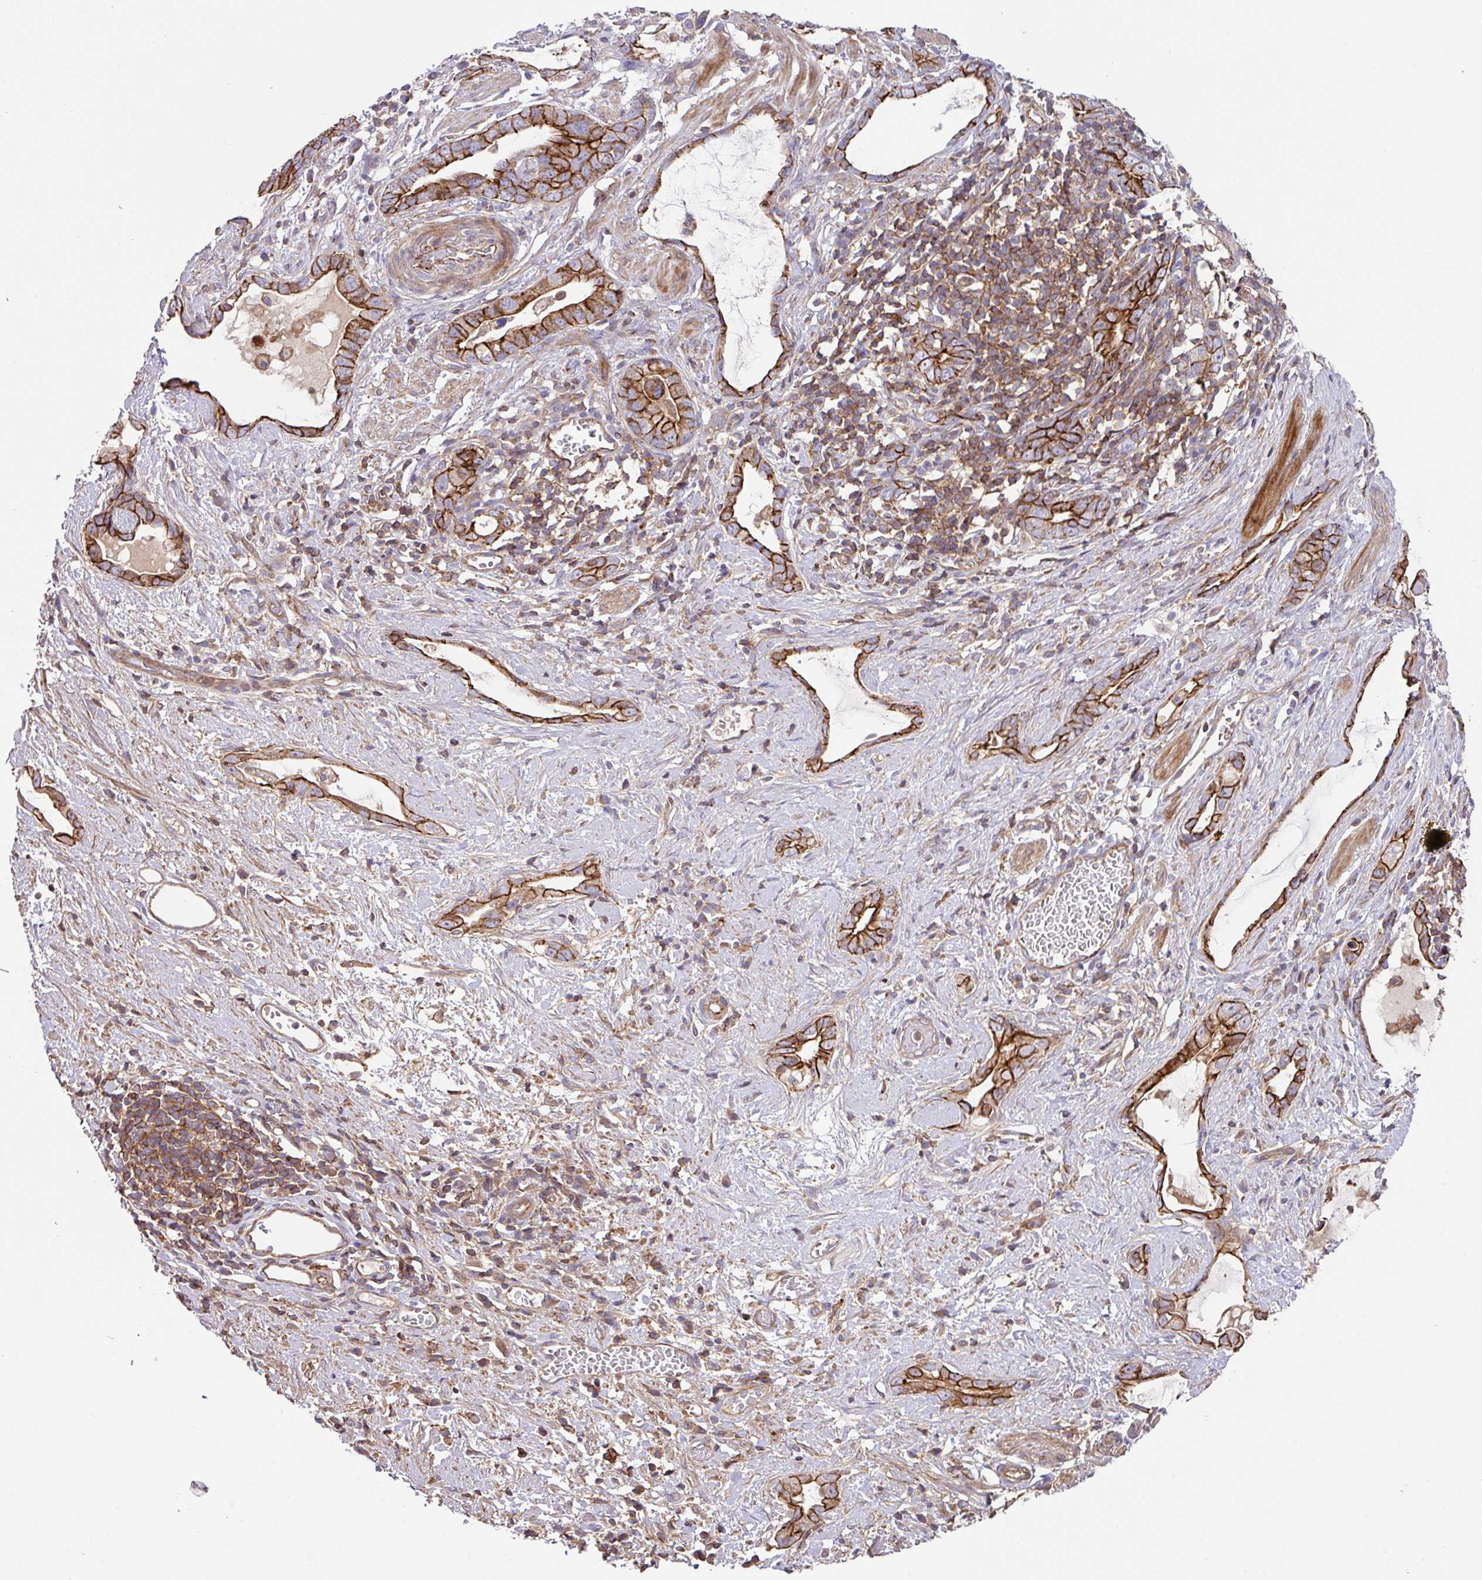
{"staining": {"intensity": "strong", "quantity": ">75%", "location": "cytoplasmic/membranous"}, "tissue": "stomach cancer", "cell_type": "Tumor cells", "image_type": "cancer", "snomed": [{"axis": "morphology", "description": "Adenocarcinoma, NOS"}, {"axis": "topography", "description": "Stomach"}], "caption": "This is a photomicrograph of immunohistochemistry staining of stomach adenocarcinoma, which shows strong positivity in the cytoplasmic/membranous of tumor cells.", "gene": "RIC1", "patient": {"sex": "male", "age": 55}}